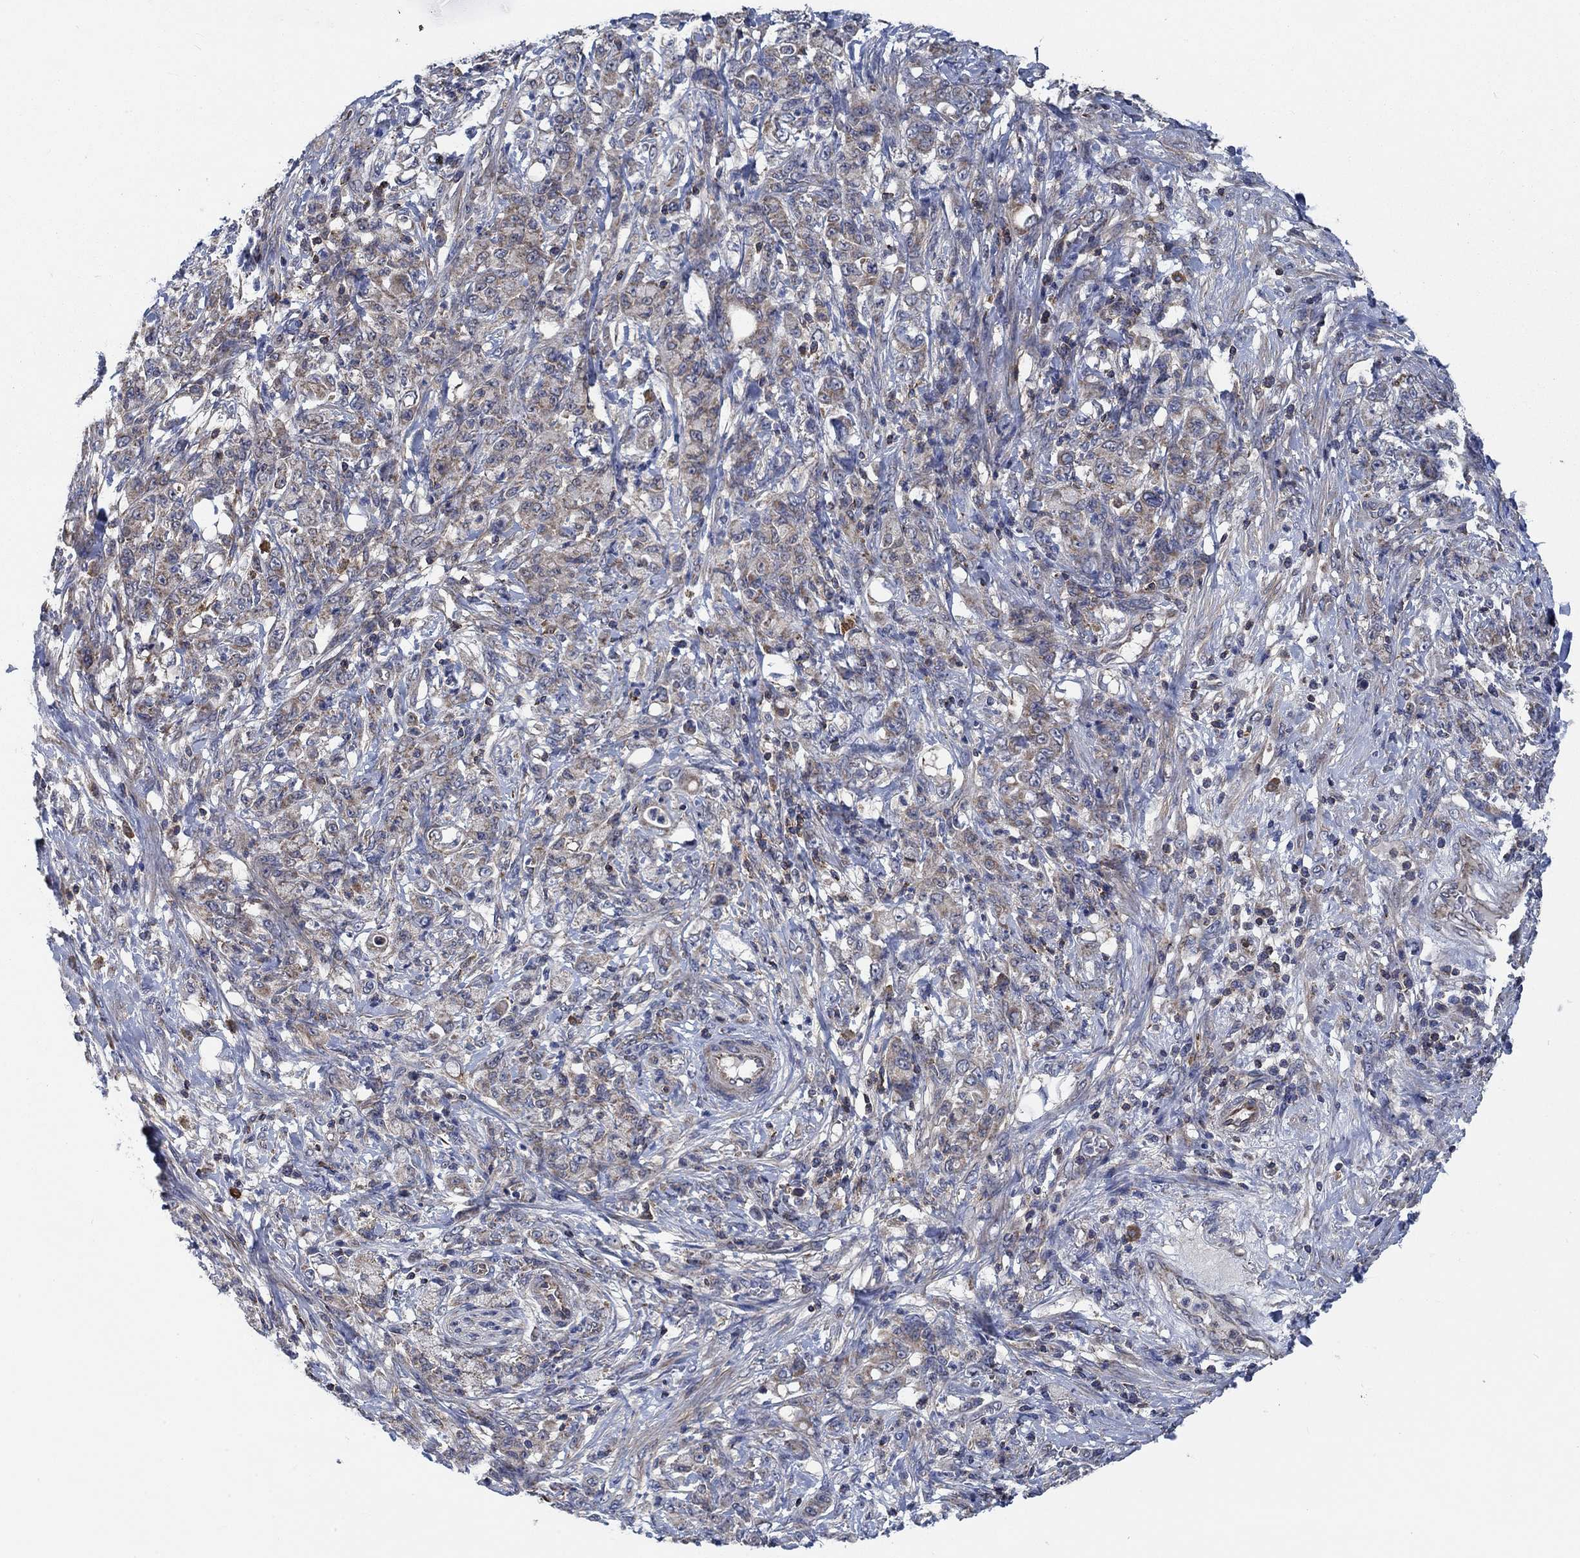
{"staining": {"intensity": "weak", "quantity": "25%-75%", "location": "cytoplasmic/membranous"}, "tissue": "stomach cancer", "cell_type": "Tumor cells", "image_type": "cancer", "snomed": [{"axis": "morphology", "description": "Adenocarcinoma, NOS"}, {"axis": "topography", "description": "Stomach"}], "caption": "A low amount of weak cytoplasmic/membranous positivity is present in about 25%-75% of tumor cells in adenocarcinoma (stomach) tissue.", "gene": "STXBP6", "patient": {"sex": "female", "age": 79}}